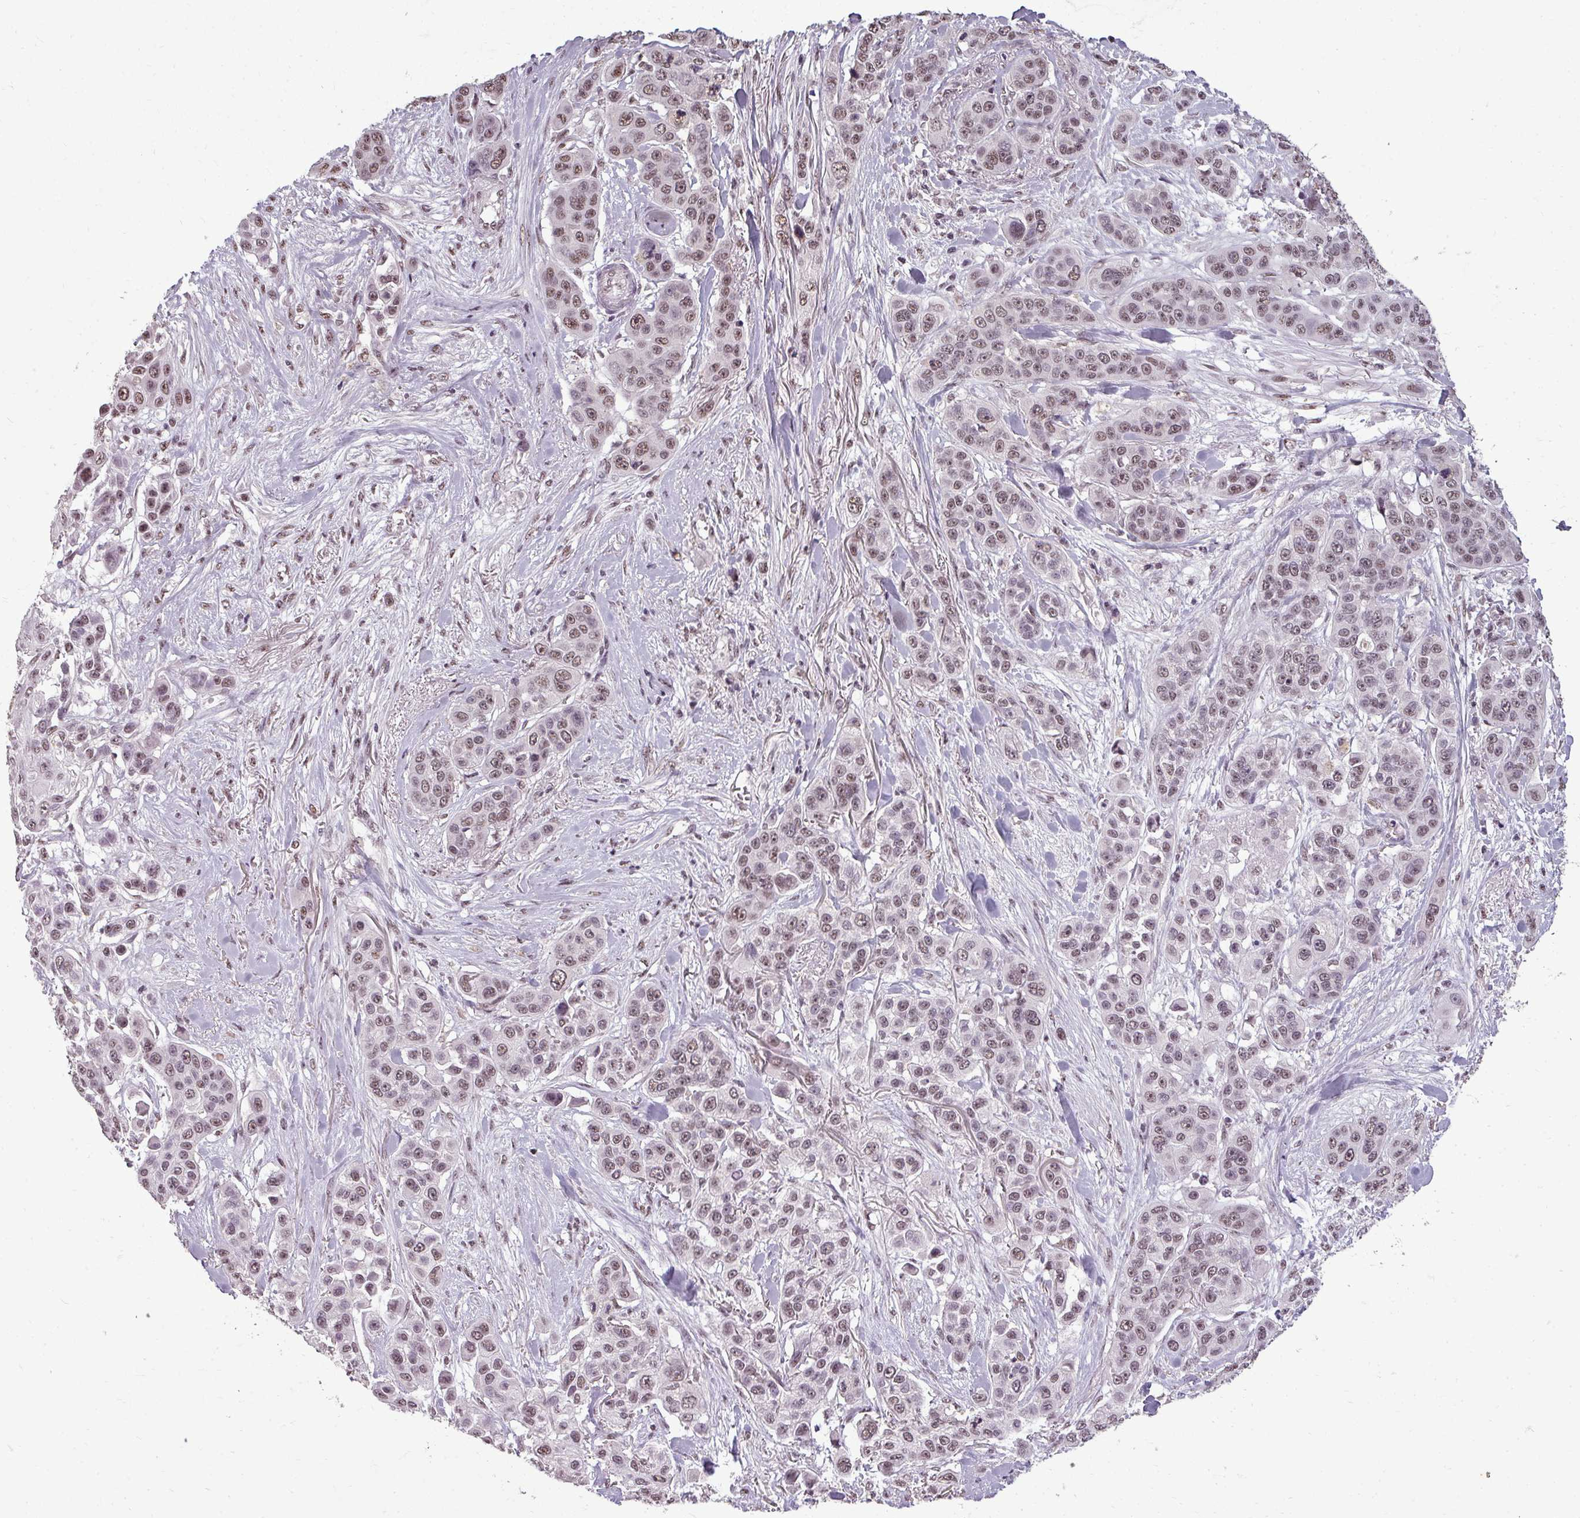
{"staining": {"intensity": "moderate", "quantity": ">75%", "location": "nuclear"}, "tissue": "skin cancer", "cell_type": "Tumor cells", "image_type": "cancer", "snomed": [{"axis": "morphology", "description": "Squamous cell carcinoma, NOS"}, {"axis": "topography", "description": "Skin"}], "caption": "A medium amount of moderate nuclear staining is identified in approximately >75% of tumor cells in skin cancer (squamous cell carcinoma) tissue.", "gene": "BCAS3", "patient": {"sex": "male", "age": 67}}